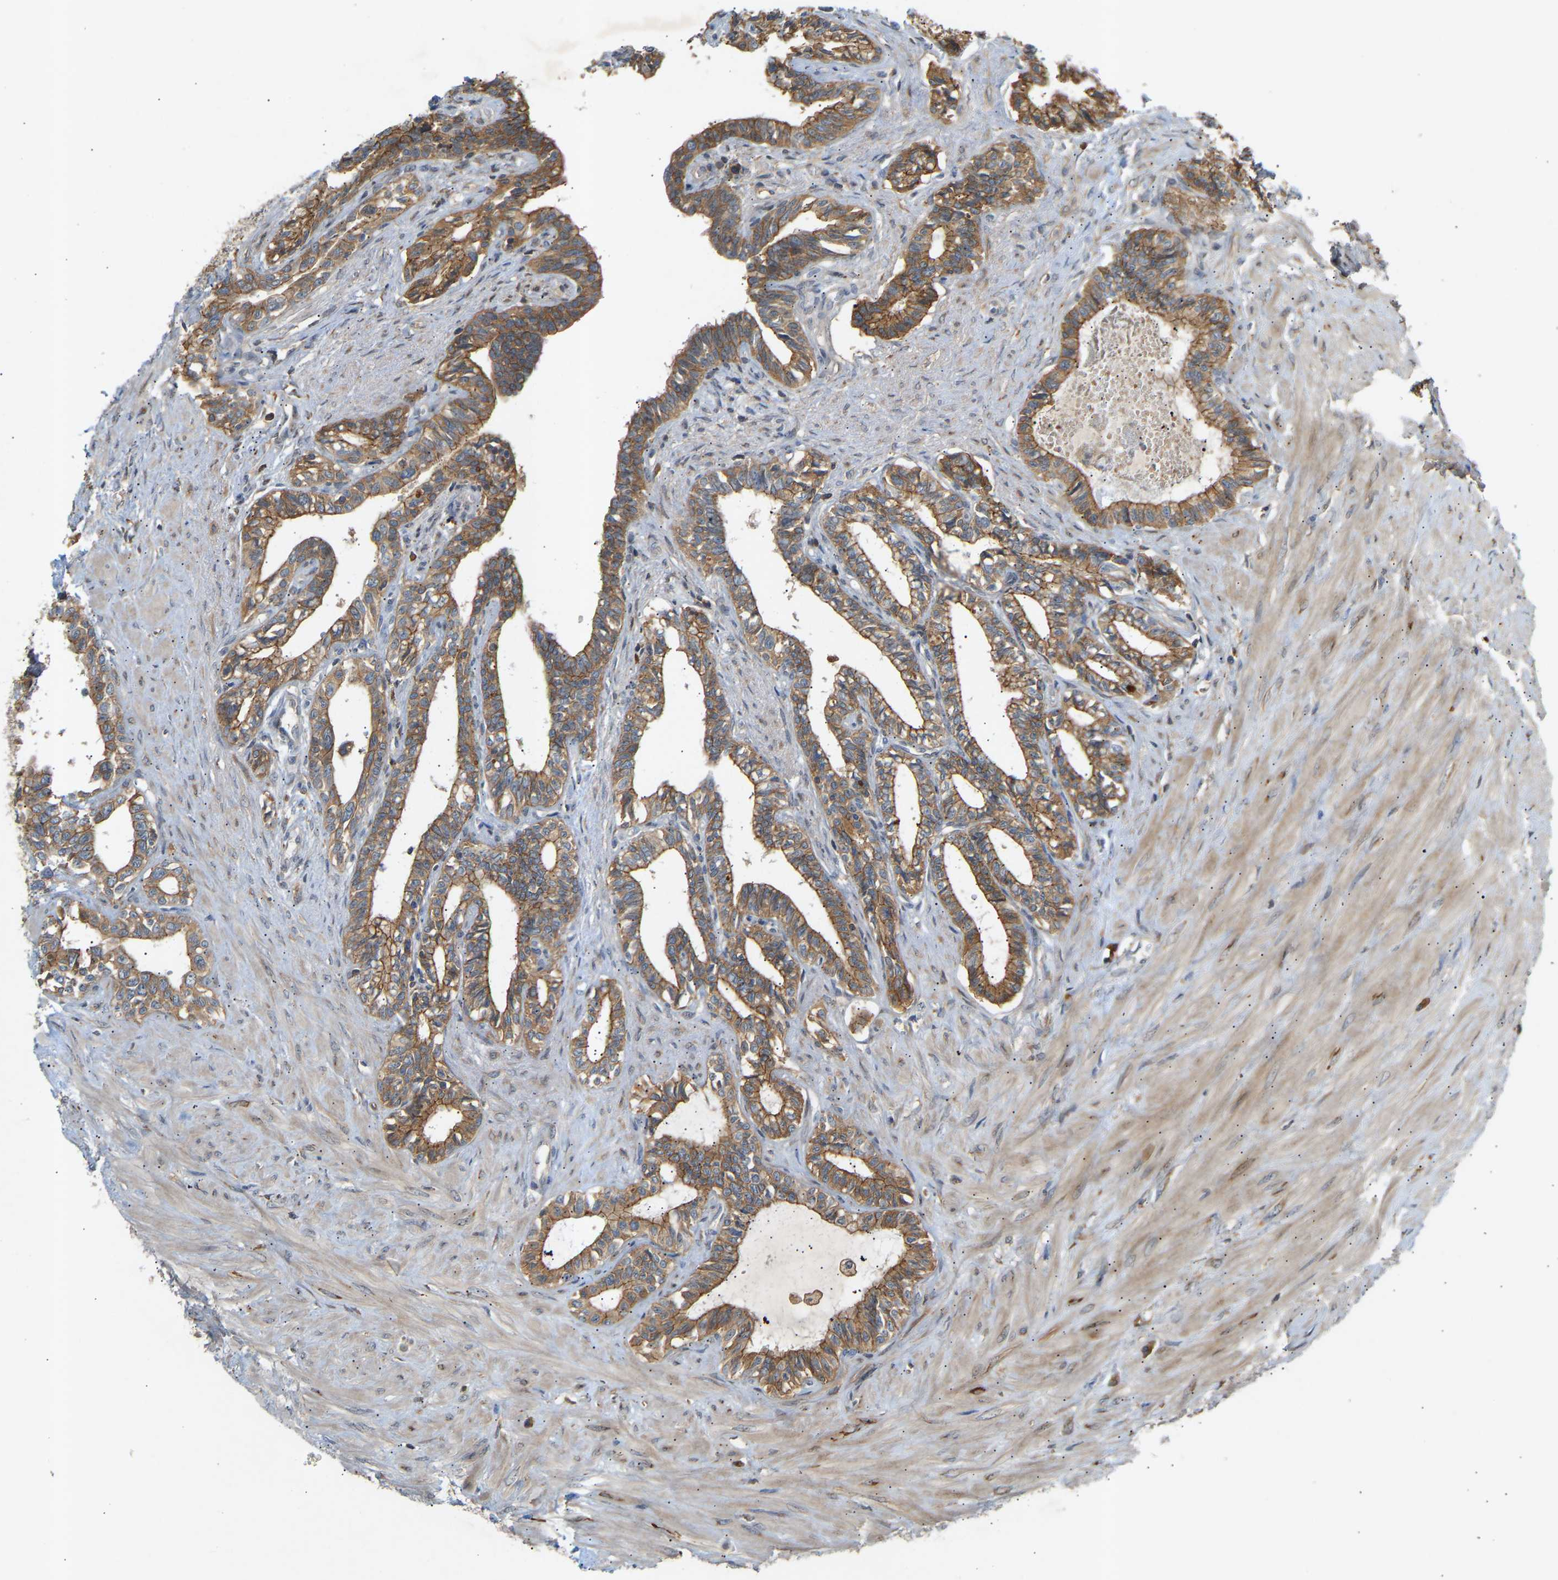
{"staining": {"intensity": "moderate", "quantity": ">75%", "location": "cytoplasmic/membranous"}, "tissue": "seminal vesicle", "cell_type": "Glandular cells", "image_type": "normal", "snomed": [{"axis": "morphology", "description": "Normal tissue, NOS"}, {"axis": "morphology", "description": "Adenocarcinoma, High grade"}, {"axis": "topography", "description": "Prostate"}, {"axis": "topography", "description": "Seminal veicle"}], "caption": "Approximately >75% of glandular cells in benign seminal vesicle exhibit moderate cytoplasmic/membranous protein staining as visualized by brown immunohistochemical staining.", "gene": "ATP5MF", "patient": {"sex": "male", "age": 55}}